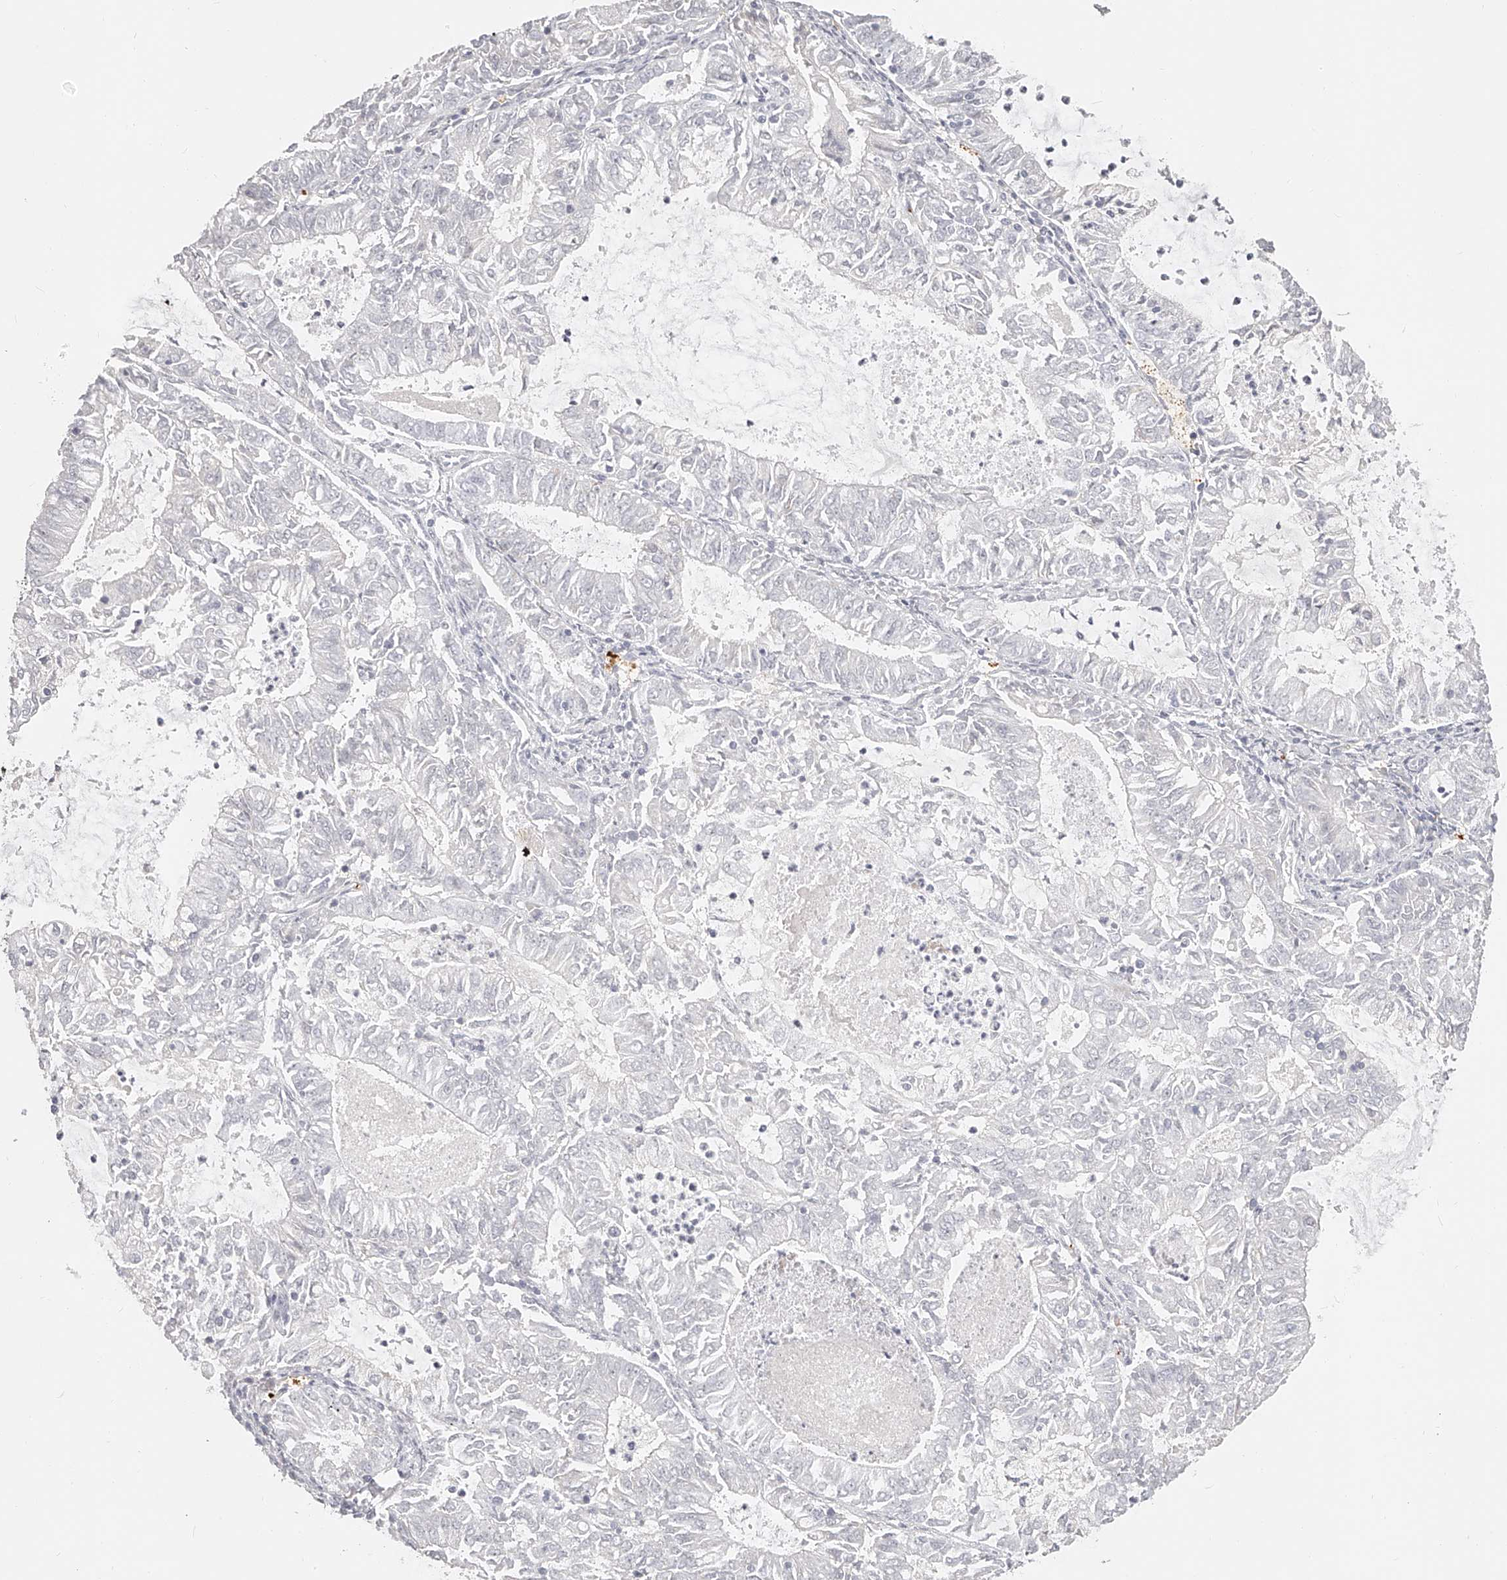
{"staining": {"intensity": "negative", "quantity": "none", "location": "none"}, "tissue": "endometrial cancer", "cell_type": "Tumor cells", "image_type": "cancer", "snomed": [{"axis": "morphology", "description": "Adenocarcinoma, NOS"}, {"axis": "topography", "description": "Endometrium"}], "caption": "Immunohistochemical staining of human adenocarcinoma (endometrial) shows no significant positivity in tumor cells. Nuclei are stained in blue.", "gene": "ITGB3", "patient": {"sex": "female", "age": 57}}